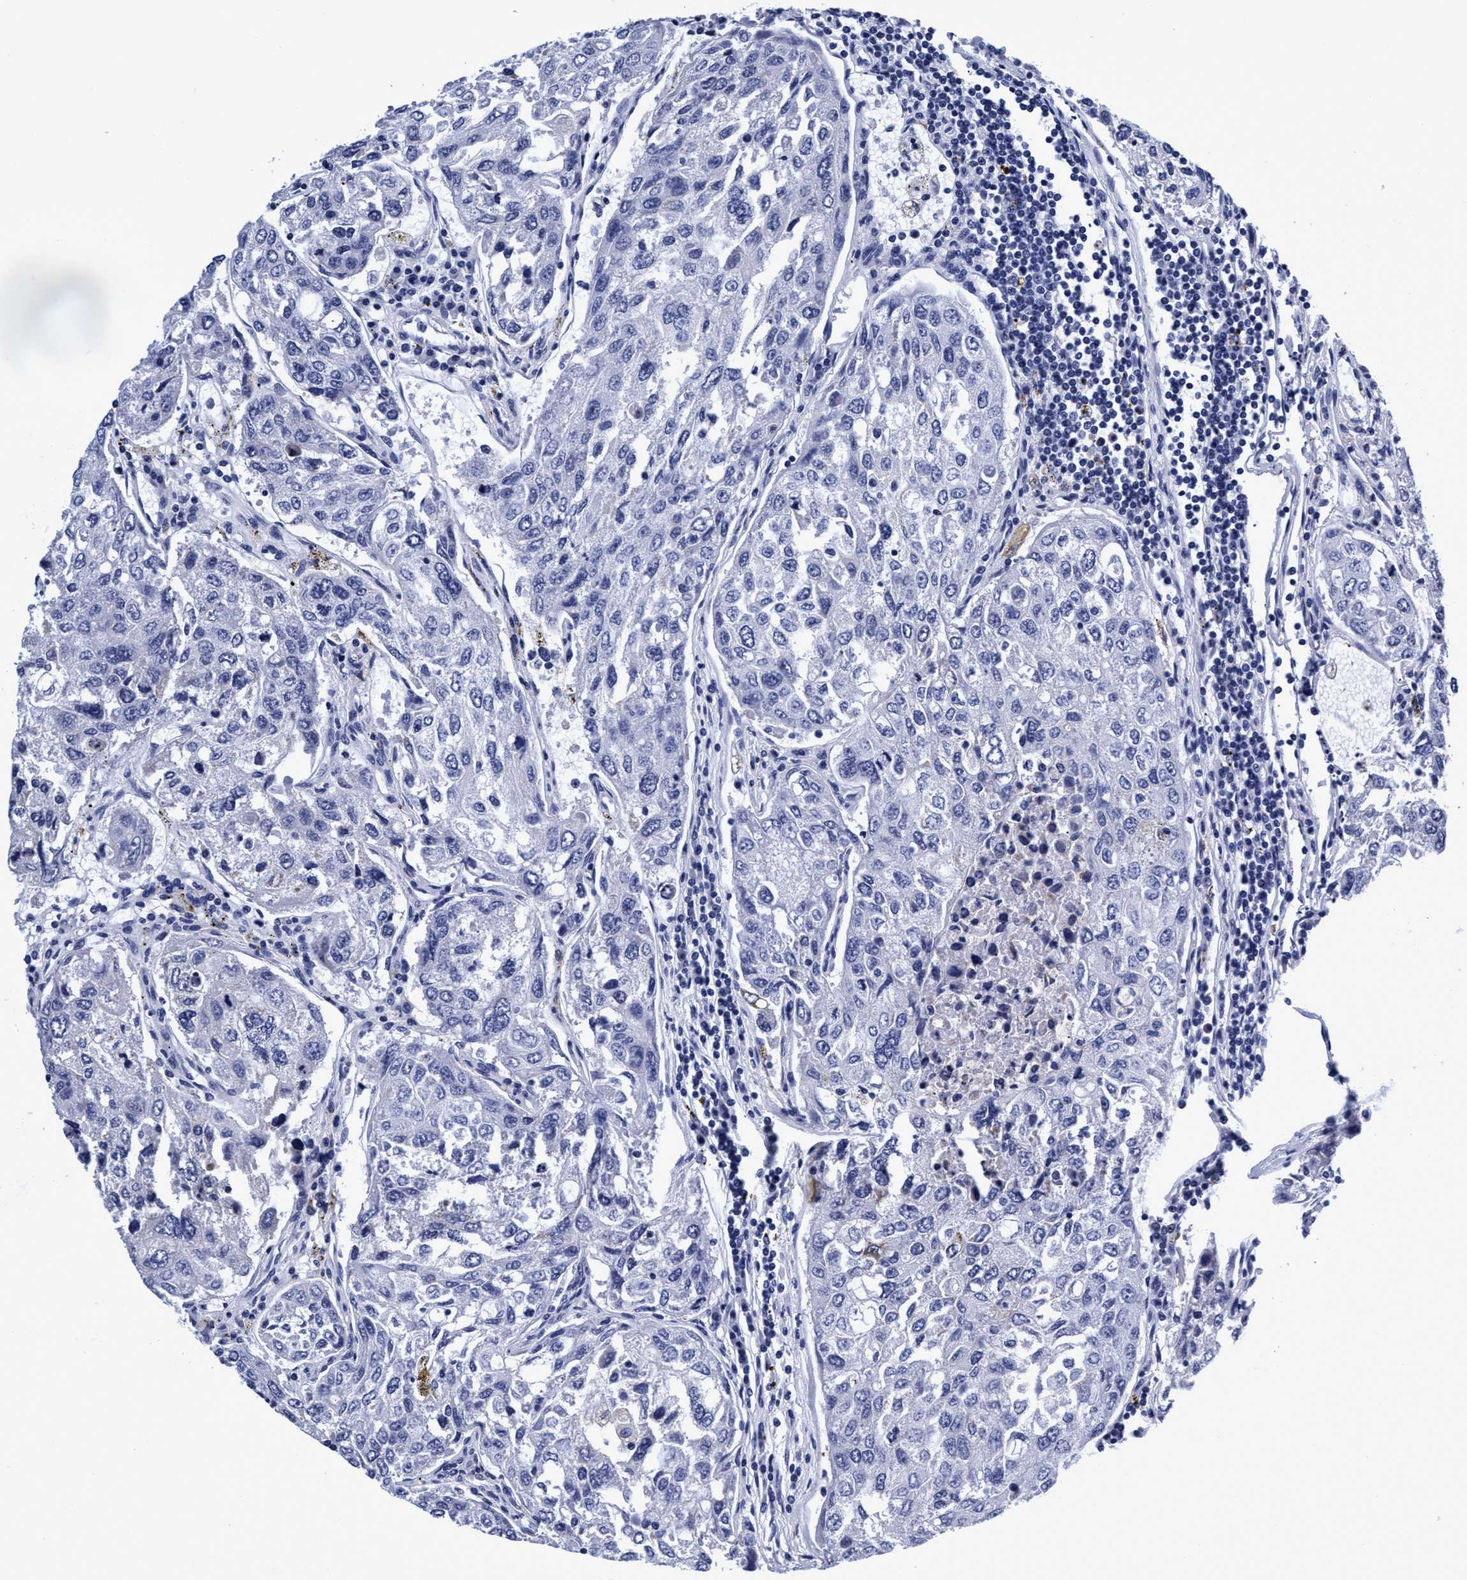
{"staining": {"intensity": "negative", "quantity": "none", "location": "none"}, "tissue": "urothelial cancer", "cell_type": "Tumor cells", "image_type": "cancer", "snomed": [{"axis": "morphology", "description": "Urothelial carcinoma, High grade"}, {"axis": "topography", "description": "Lymph node"}, {"axis": "topography", "description": "Urinary bladder"}], "caption": "High power microscopy histopathology image of an immunohistochemistry (IHC) image of urothelial cancer, revealing no significant staining in tumor cells.", "gene": "PLPPR1", "patient": {"sex": "male", "age": 51}}